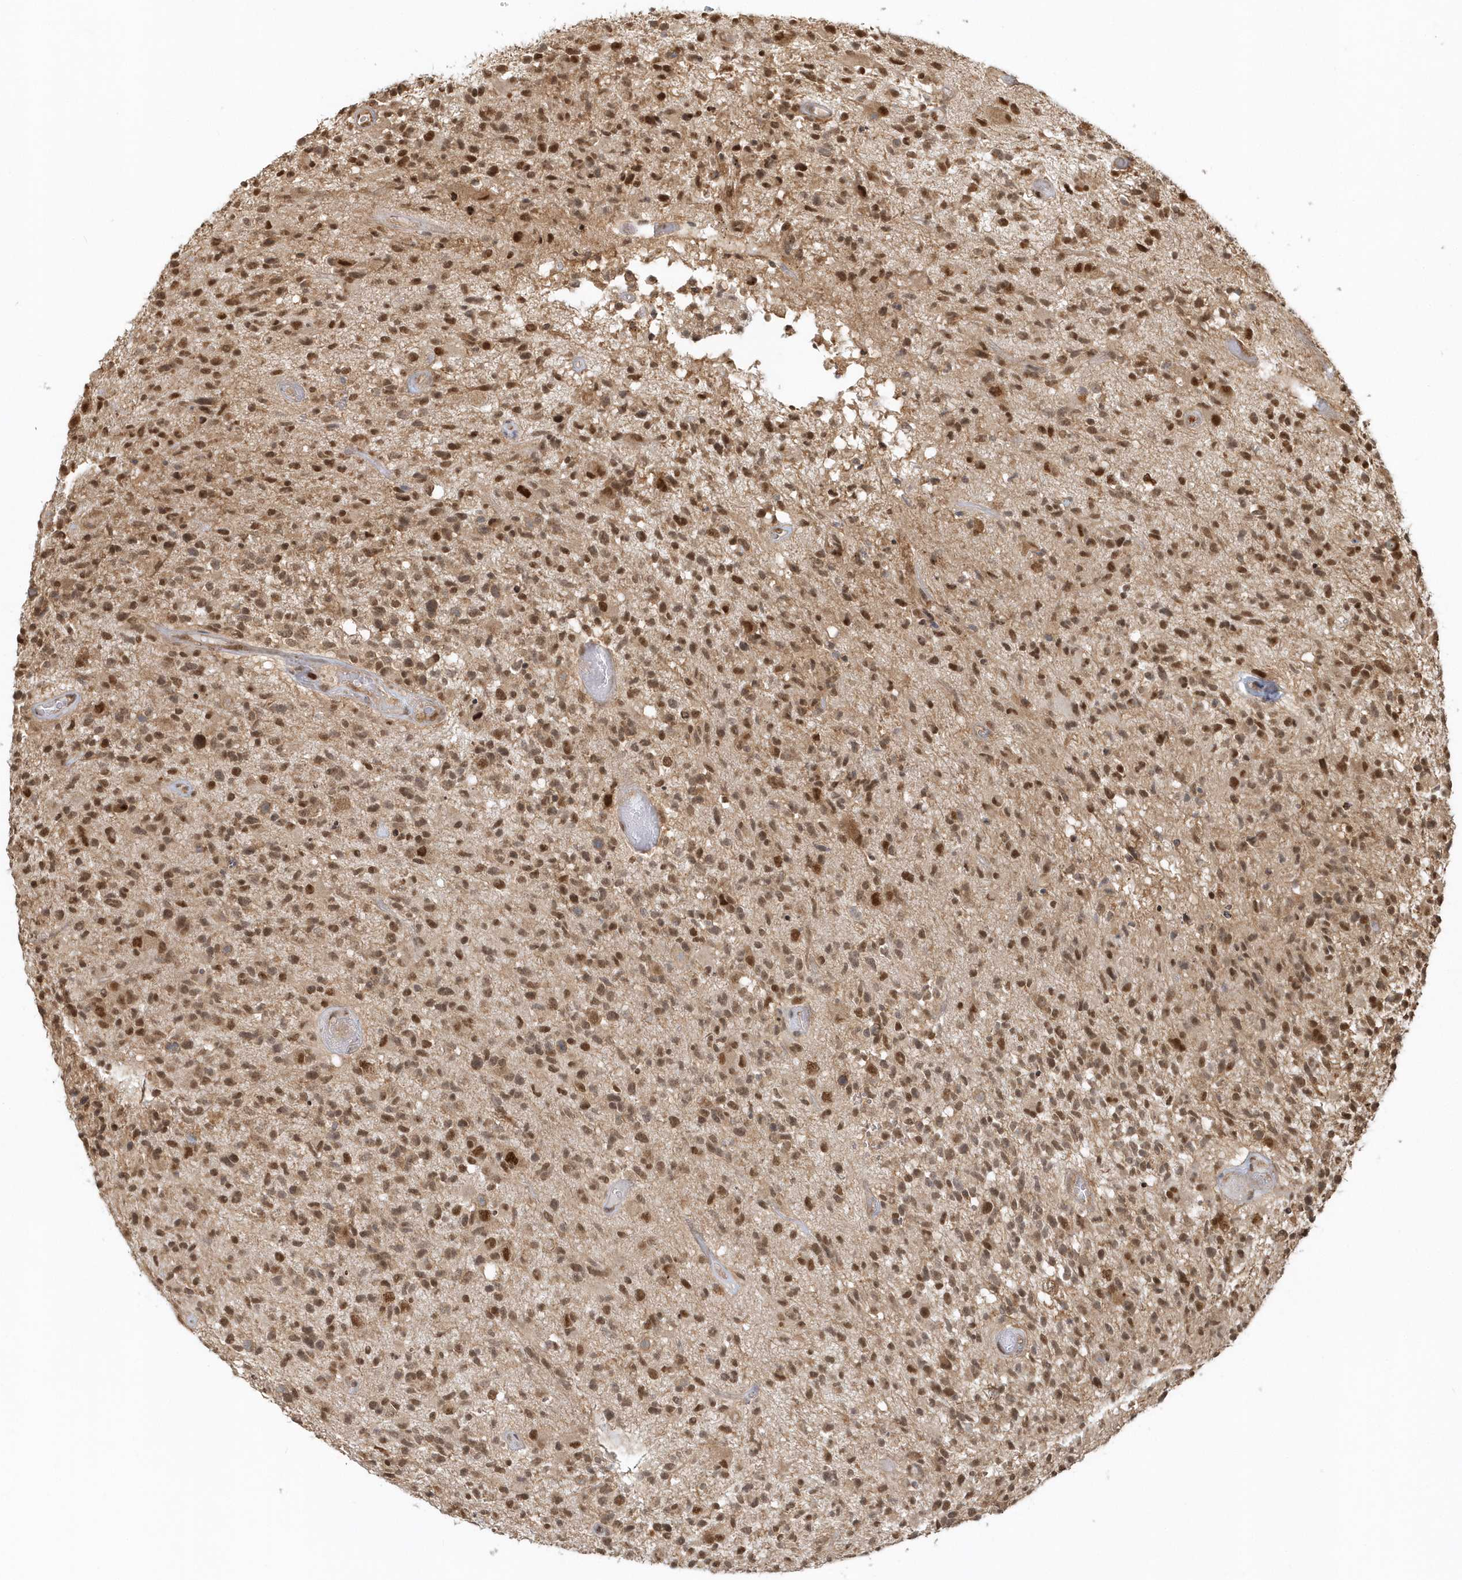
{"staining": {"intensity": "moderate", "quantity": ">75%", "location": "cytoplasmic/membranous,nuclear"}, "tissue": "glioma", "cell_type": "Tumor cells", "image_type": "cancer", "snomed": [{"axis": "morphology", "description": "Glioma, malignant, High grade"}, {"axis": "morphology", "description": "Glioblastoma, NOS"}, {"axis": "topography", "description": "Brain"}], "caption": "This photomicrograph reveals immunohistochemistry (IHC) staining of glioblastoma, with medium moderate cytoplasmic/membranous and nuclear expression in approximately >75% of tumor cells.", "gene": "PSMD6", "patient": {"sex": "male", "age": 60}}